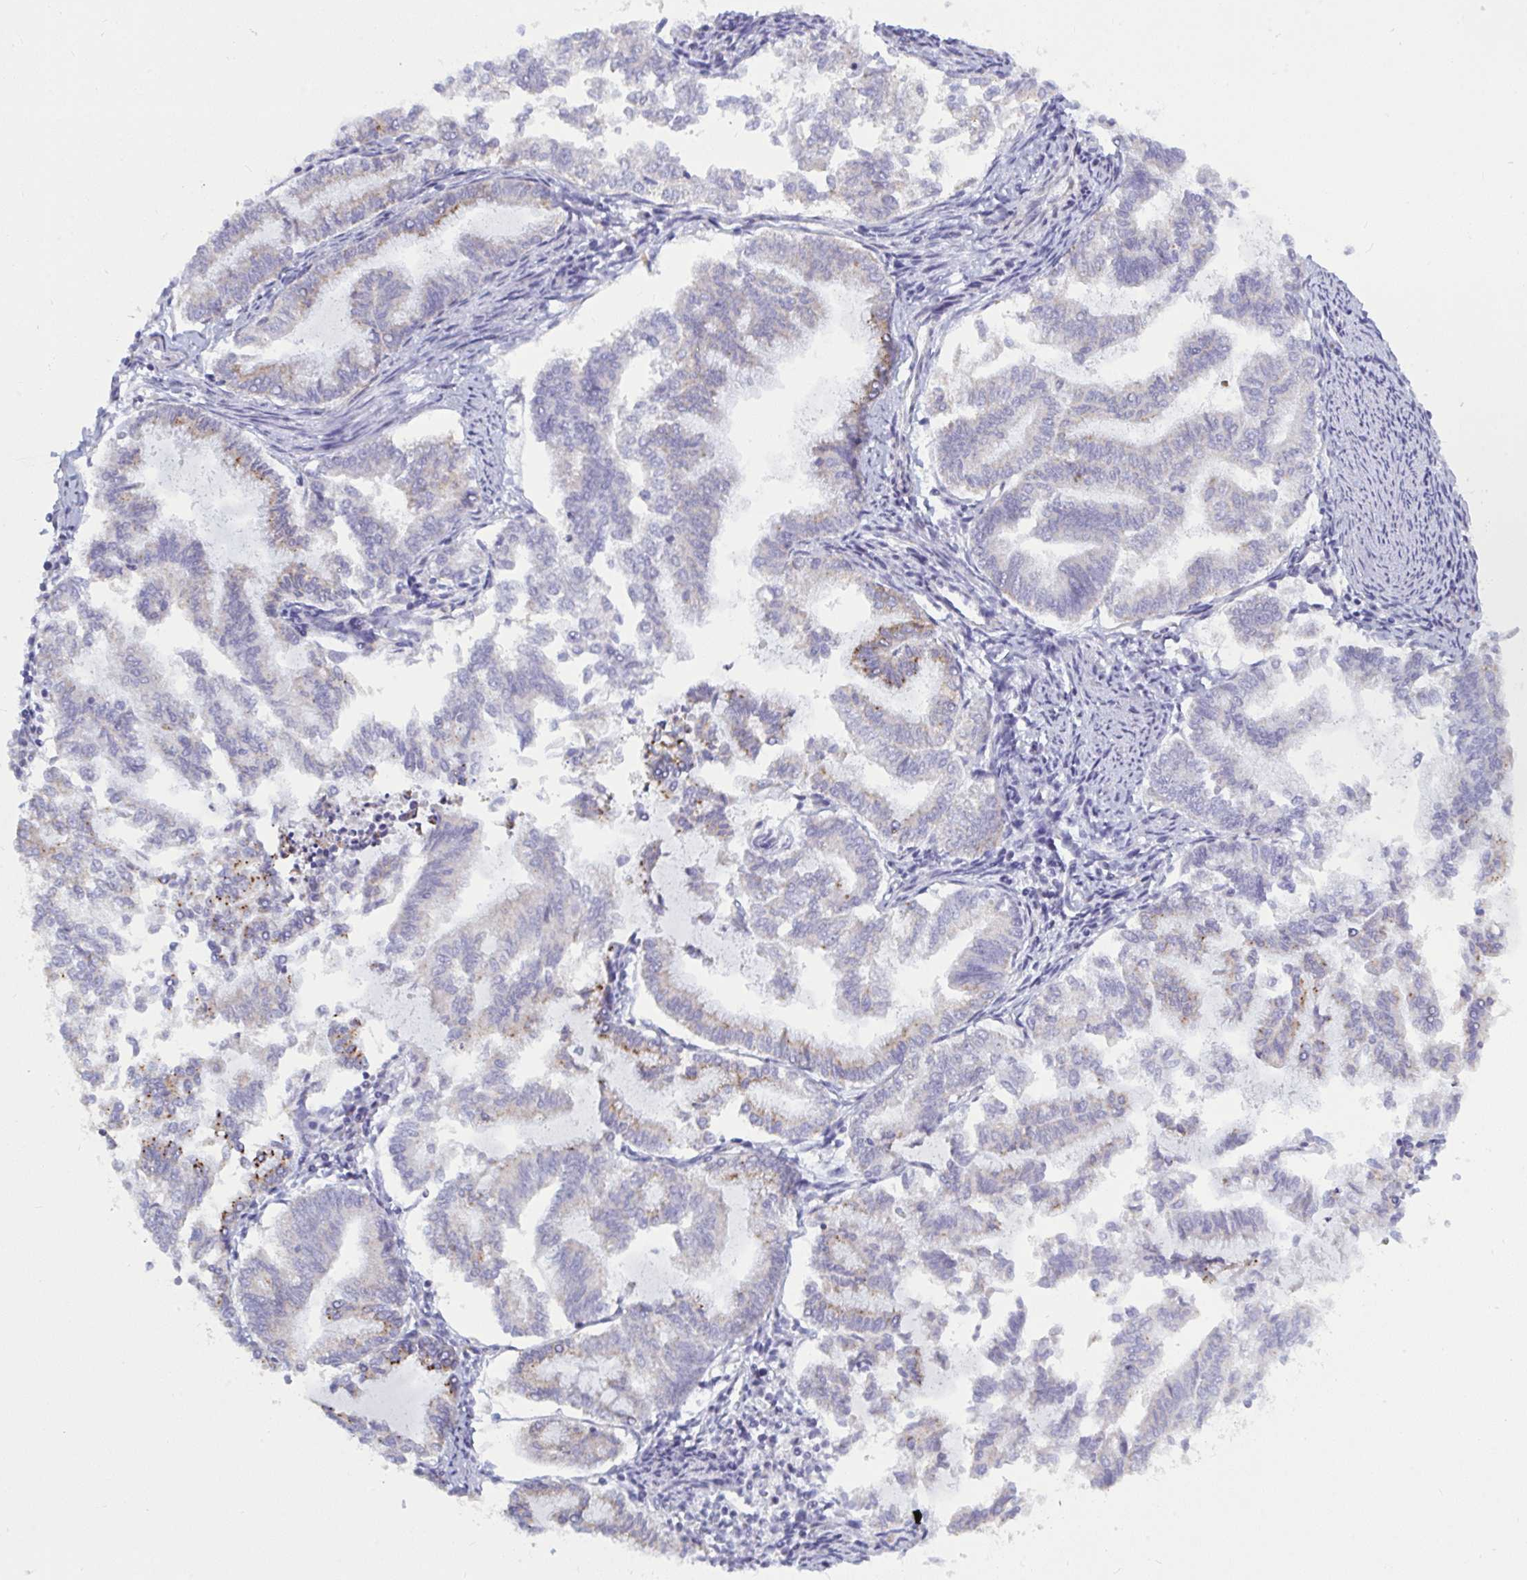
{"staining": {"intensity": "weak", "quantity": "25%-75%", "location": "cytoplasmic/membranous"}, "tissue": "endometrial cancer", "cell_type": "Tumor cells", "image_type": "cancer", "snomed": [{"axis": "morphology", "description": "Adenocarcinoma, NOS"}, {"axis": "topography", "description": "Endometrium"}], "caption": "This is a photomicrograph of immunohistochemistry staining of endometrial cancer (adenocarcinoma), which shows weak positivity in the cytoplasmic/membranous of tumor cells.", "gene": "ATG9A", "patient": {"sex": "female", "age": 79}}